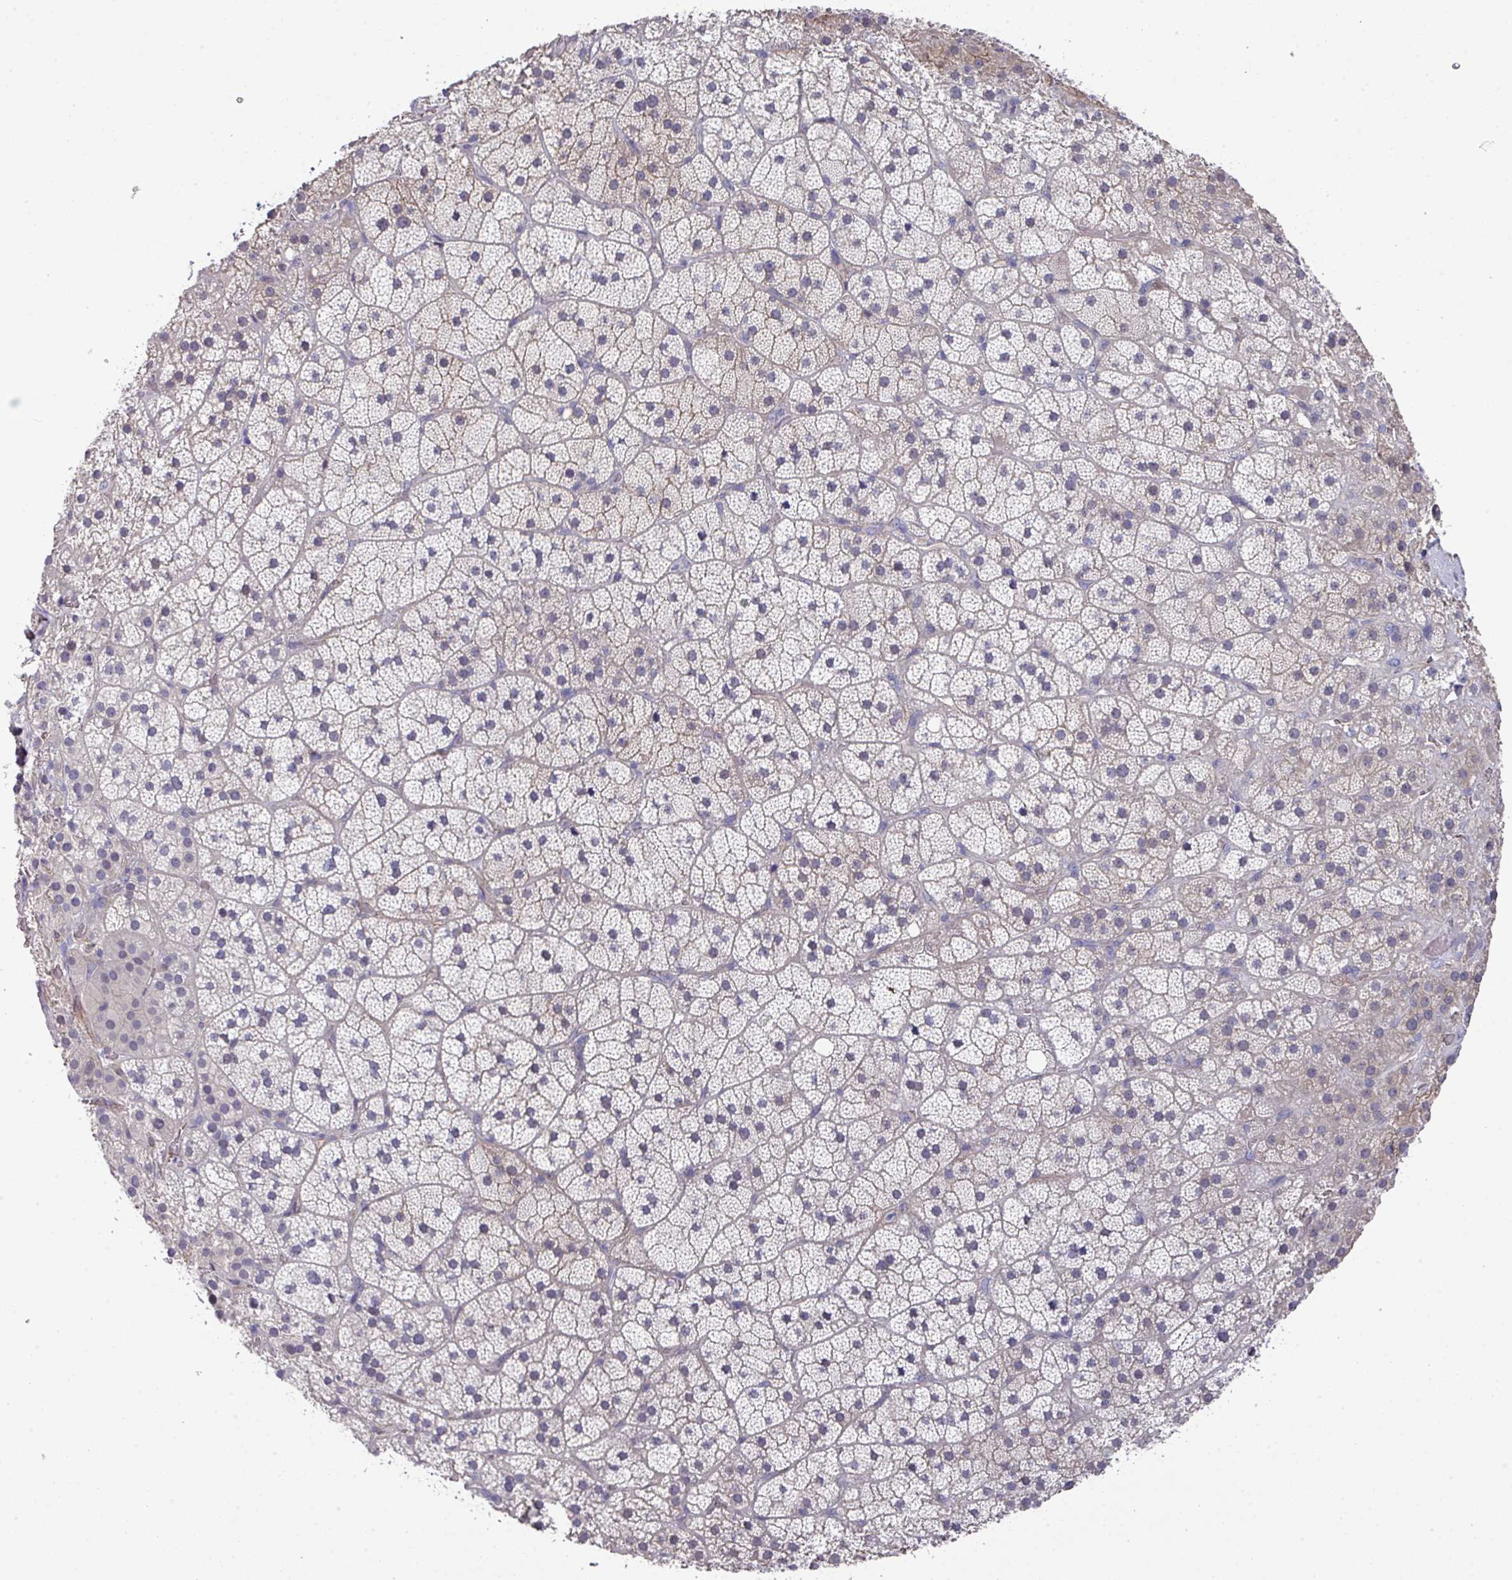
{"staining": {"intensity": "negative", "quantity": "none", "location": "none"}, "tissue": "adrenal gland", "cell_type": "Glandular cells", "image_type": "normal", "snomed": [{"axis": "morphology", "description": "Normal tissue, NOS"}, {"axis": "topography", "description": "Adrenal gland"}], "caption": "This micrograph is of unremarkable adrenal gland stained with immunohistochemistry (IHC) to label a protein in brown with the nuclei are counter-stained blue. There is no expression in glandular cells. (Brightfield microscopy of DAB (3,3'-diaminobenzidine) IHC at high magnification).", "gene": "PRR5", "patient": {"sex": "male", "age": 57}}